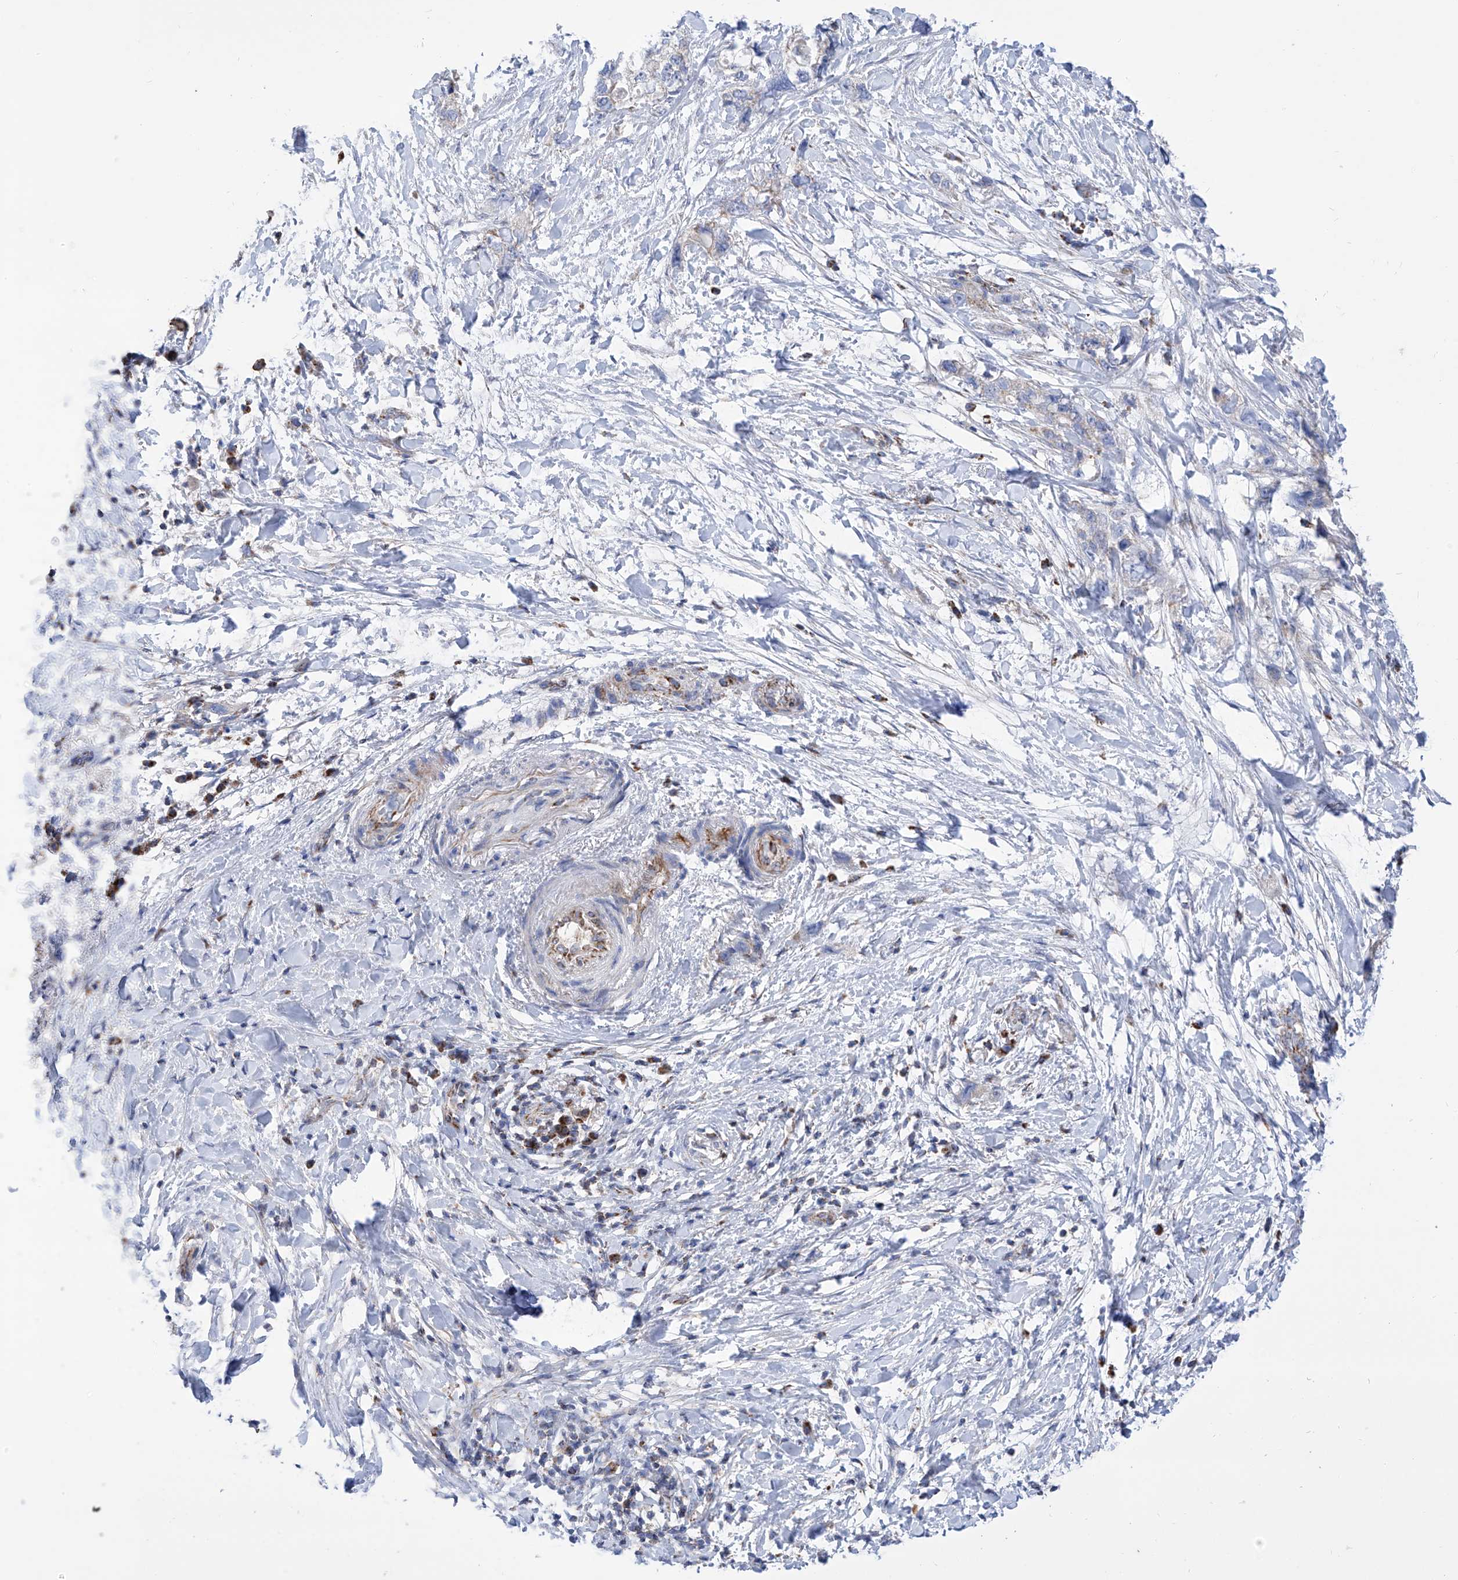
{"staining": {"intensity": "negative", "quantity": "none", "location": "none"}, "tissue": "pancreatic cancer", "cell_type": "Tumor cells", "image_type": "cancer", "snomed": [{"axis": "morphology", "description": "Adenocarcinoma, NOS"}, {"axis": "topography", "description": "Pancreas"}], "caption": "The micrograph exhibits no staining of tumor cells in pancreatic adenocarcinoma.", "gene": "SRBD1", "patient": {"sex": "female", "age": 73}}